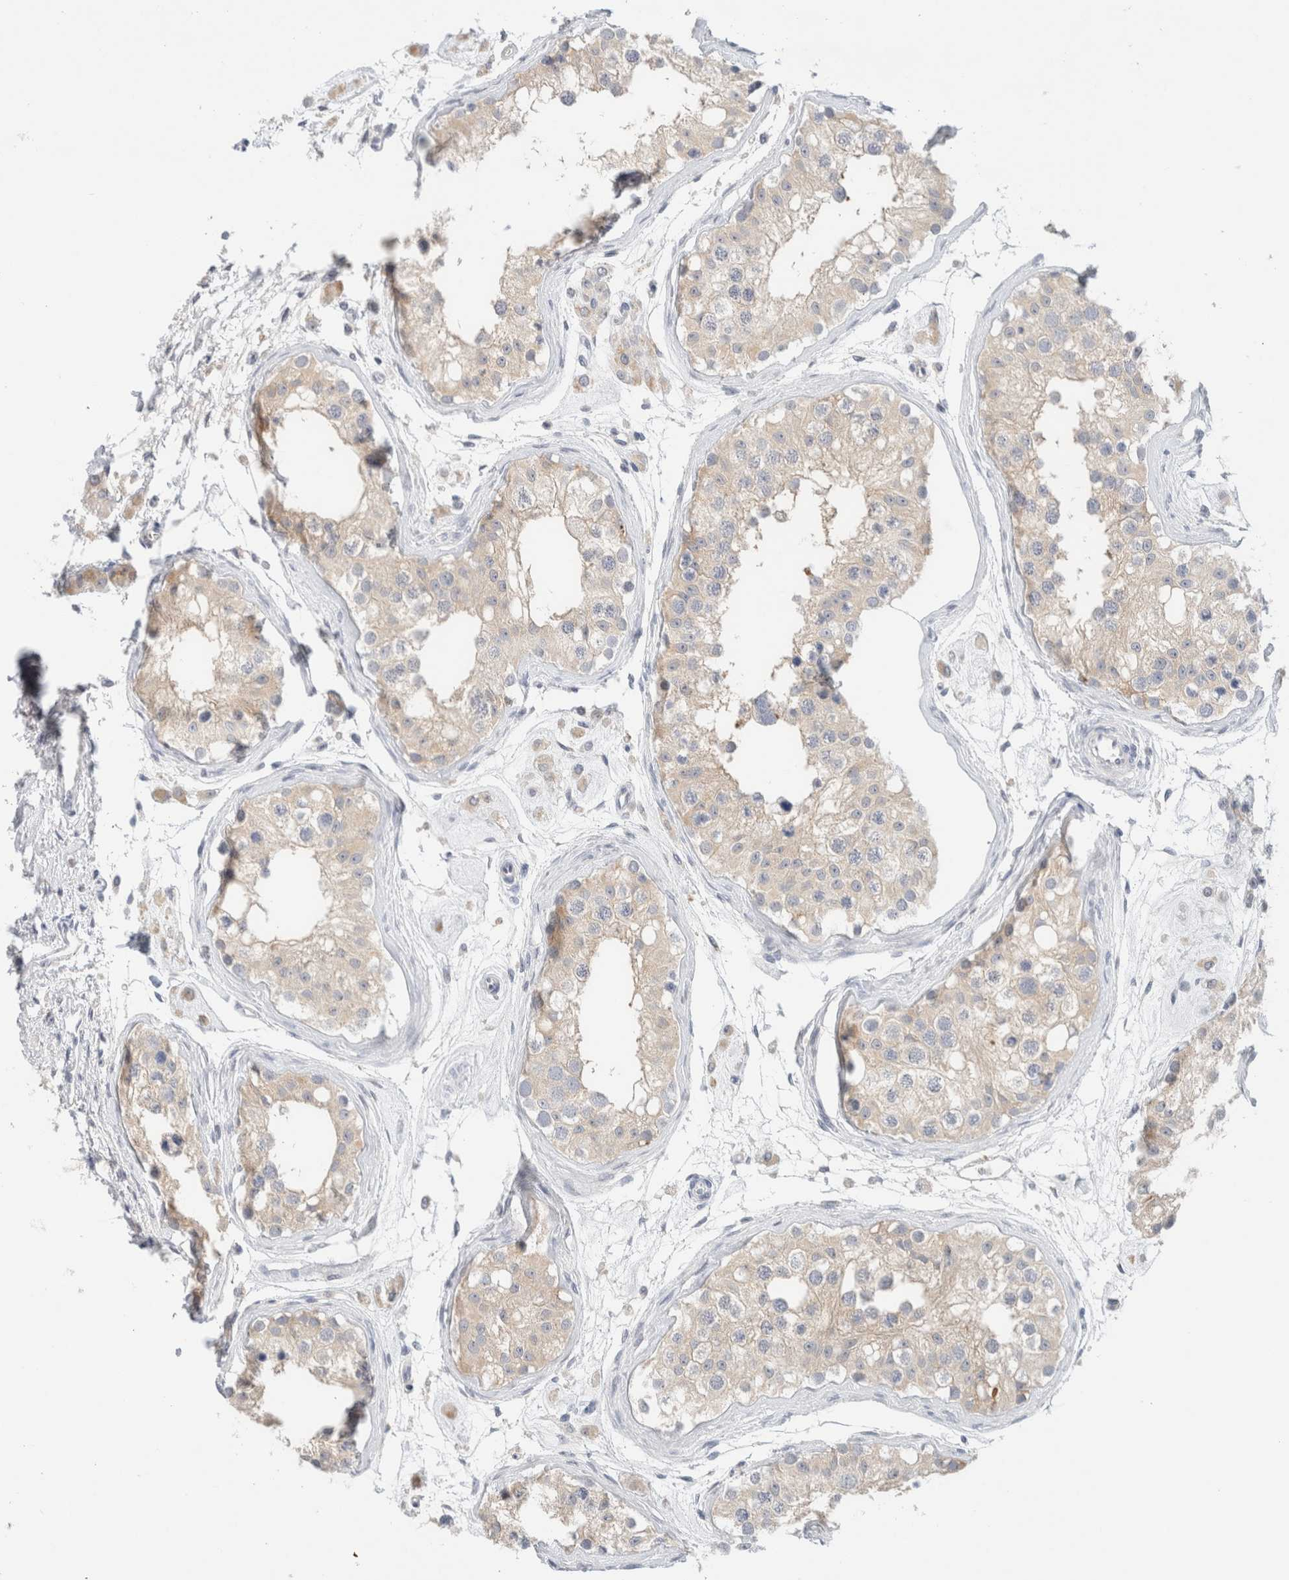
{"staining": {"intensity": "weak", "quantity": "25%-75%", "location": "cytoplasmic/membranous"}, "tissue": "testis", "cell_type": "Cells in seminiferous ducts", "image_type": "normal", "snomed": [{"axis": "morphology", "description": "Normal tissue, NOS"}, {"axis": "morphology", "description": "Adenocarcinoma, metastatic, NOS"}, {"axis": "topography", "description": "Testis"}], "caption": "This histopathology image shows benign testis stained with IHC to label a protein in brown. The cytoplasmic/membranous of cells in seminiferous ducts show weak positivity for the protein. Nuclei are counter-stained blue.", "gene": "SDR16C5", "patient": {"sex": "male", "age": 26}}